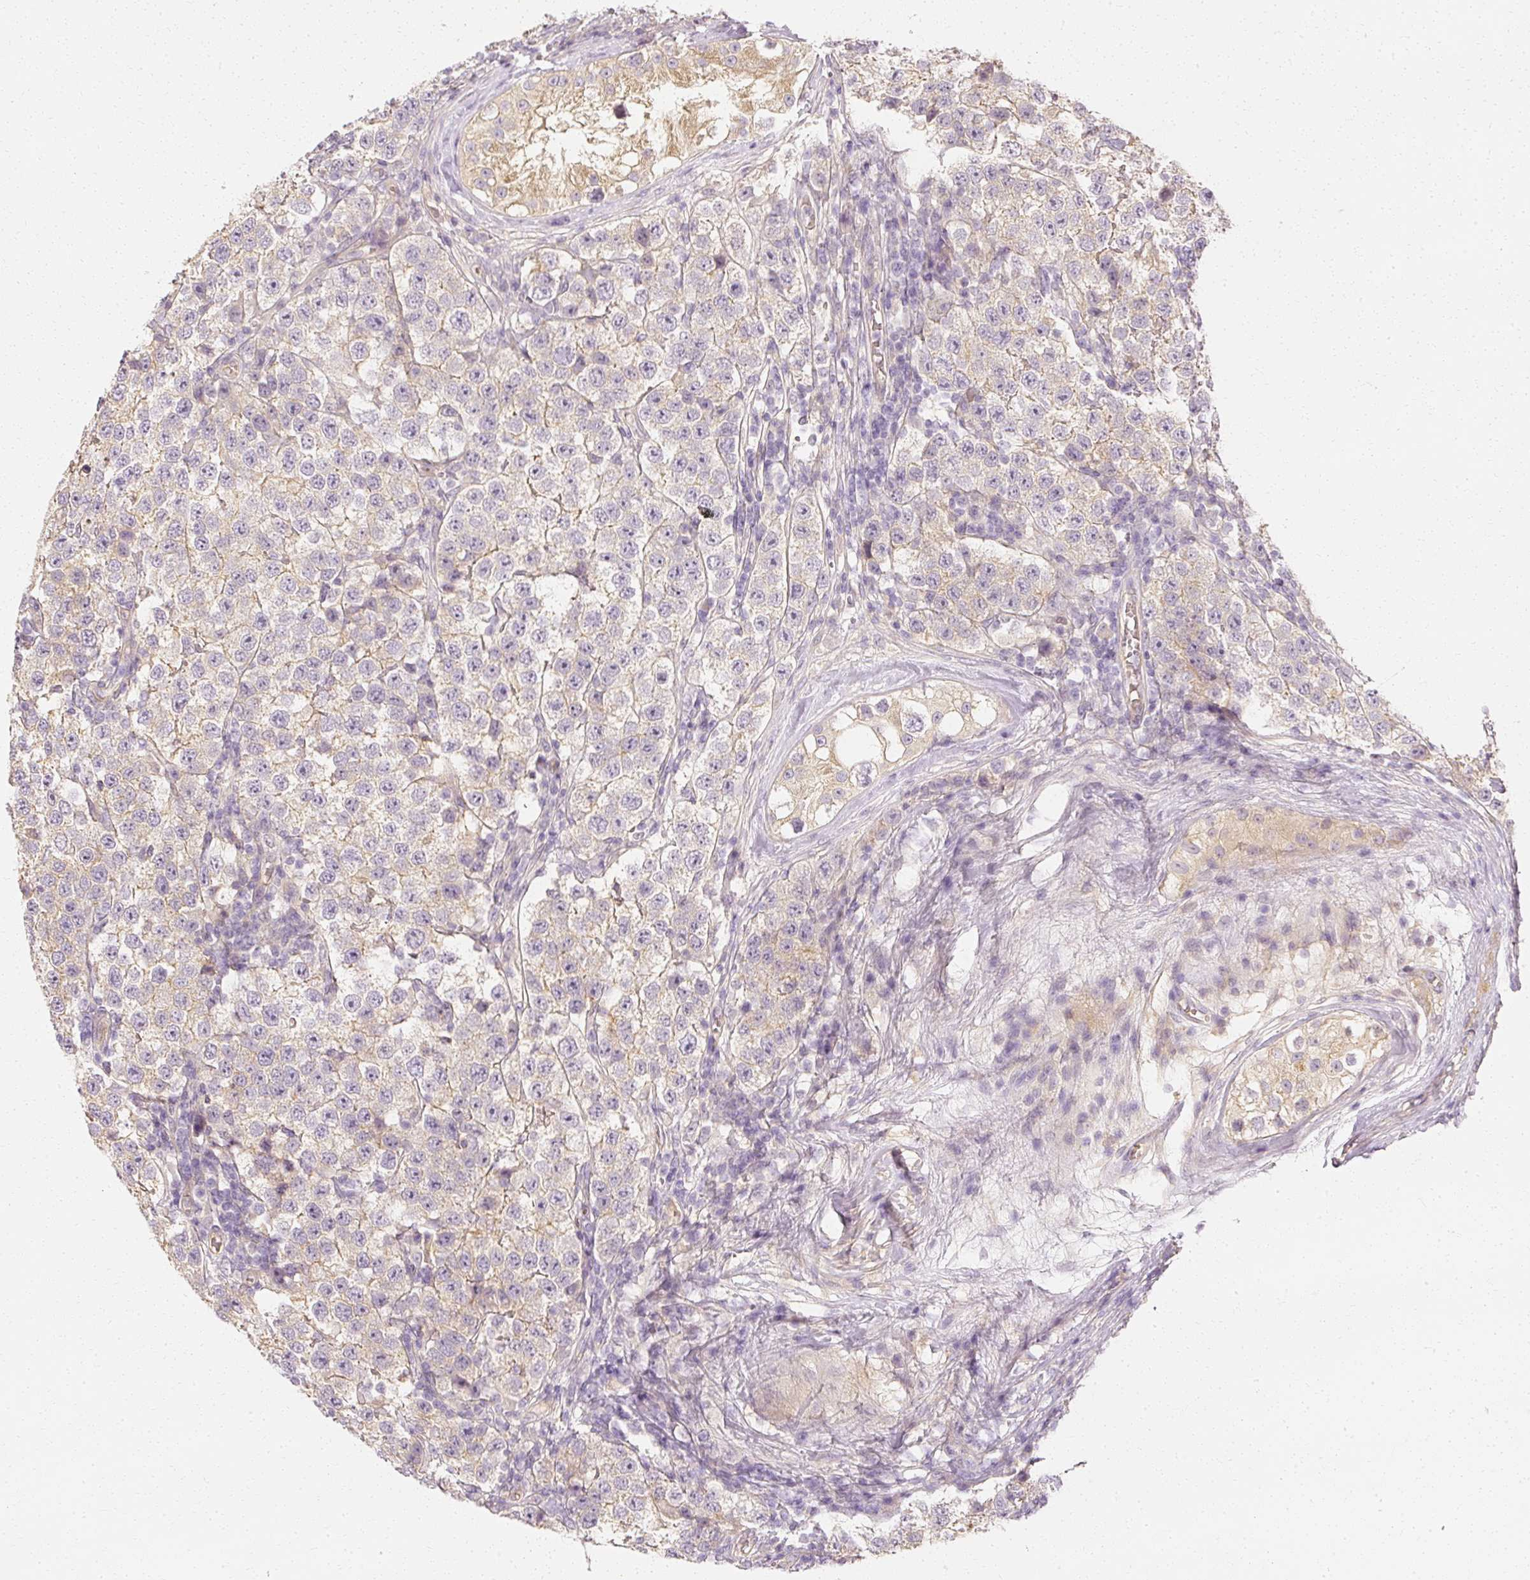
{"staining": {"intensity": "negative", "quantity": "none", "location": "none"}, "tissue": "testis cancer", "cell_type": "Tumor cells", "image_type": "cancer", "snomed": [{"axis": "morphology", "description": "Seminoma, NOS"}, {"axis": "topography", "description": "Testis"}], "caption": "An IHC histopathology image of testis cancer (seminoma) is shown. There is no staining in tumor cells of testis cancer (seminoma).", "gene": "GNAQ", "patient": {"sex": "male", "age": 34}}